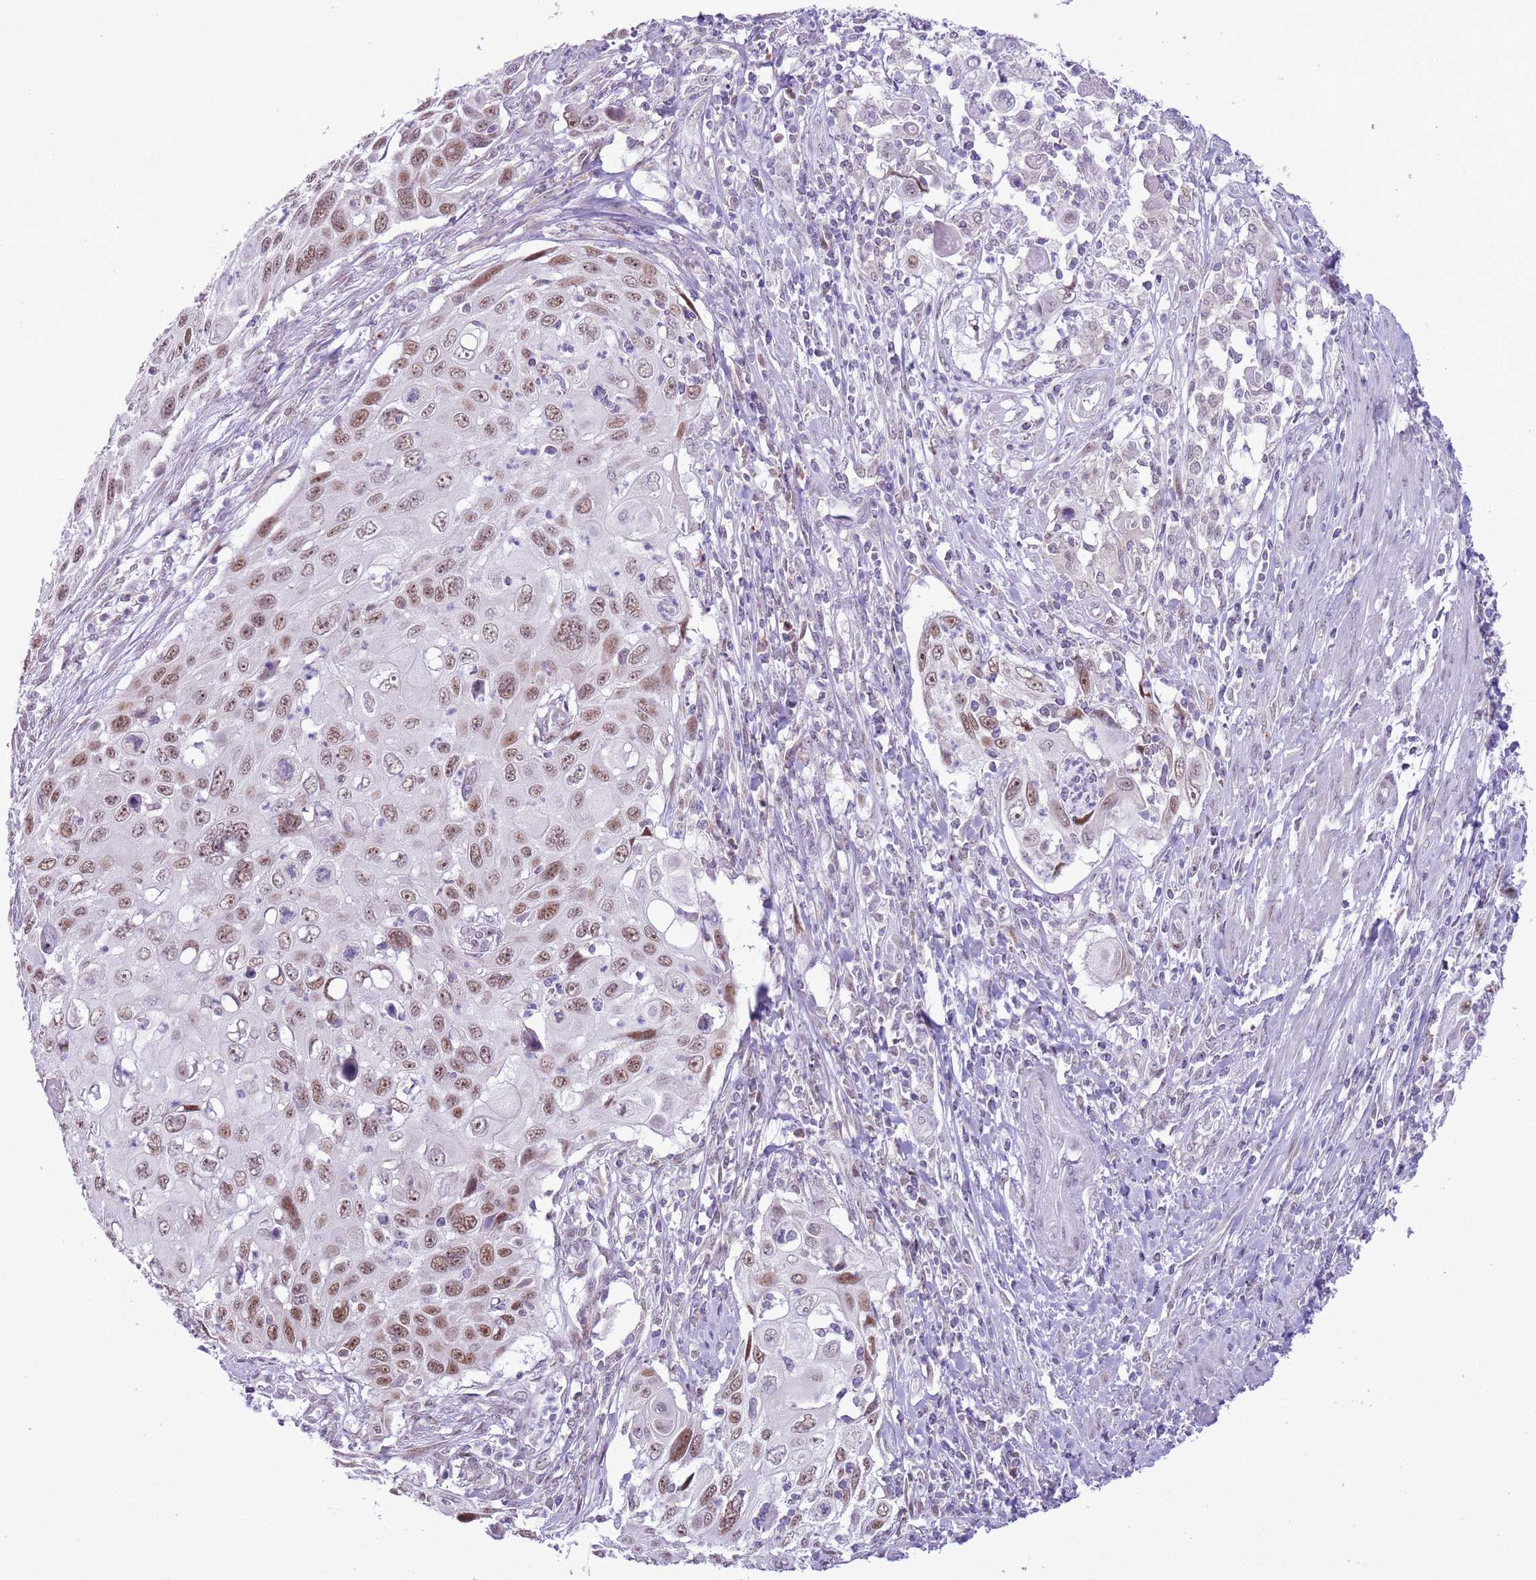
{"staining": {"intensity": "moderate", "quantity": ">75%", "location": "nuclear"}, "tissue": "cervical cancer", "cell_type": "Tumor cells", "image_type": "cancer", "snomed": [{"axis": "morphology", "description": "Squamous cell carcinoma, NOS"}, {"axis": "topography", "description": "Cervix"}], "caption": "Squamous cell carcinoma (cervical) was stained to show a protein in brown. There is medium levels of moderate nuclear staining in about >75% of tumor cells. (brown staining indicates protein expression, while blue staining denotes nuclei).", "gene": "ZNF576", "patient": {"sex": "female", "age": 70}}